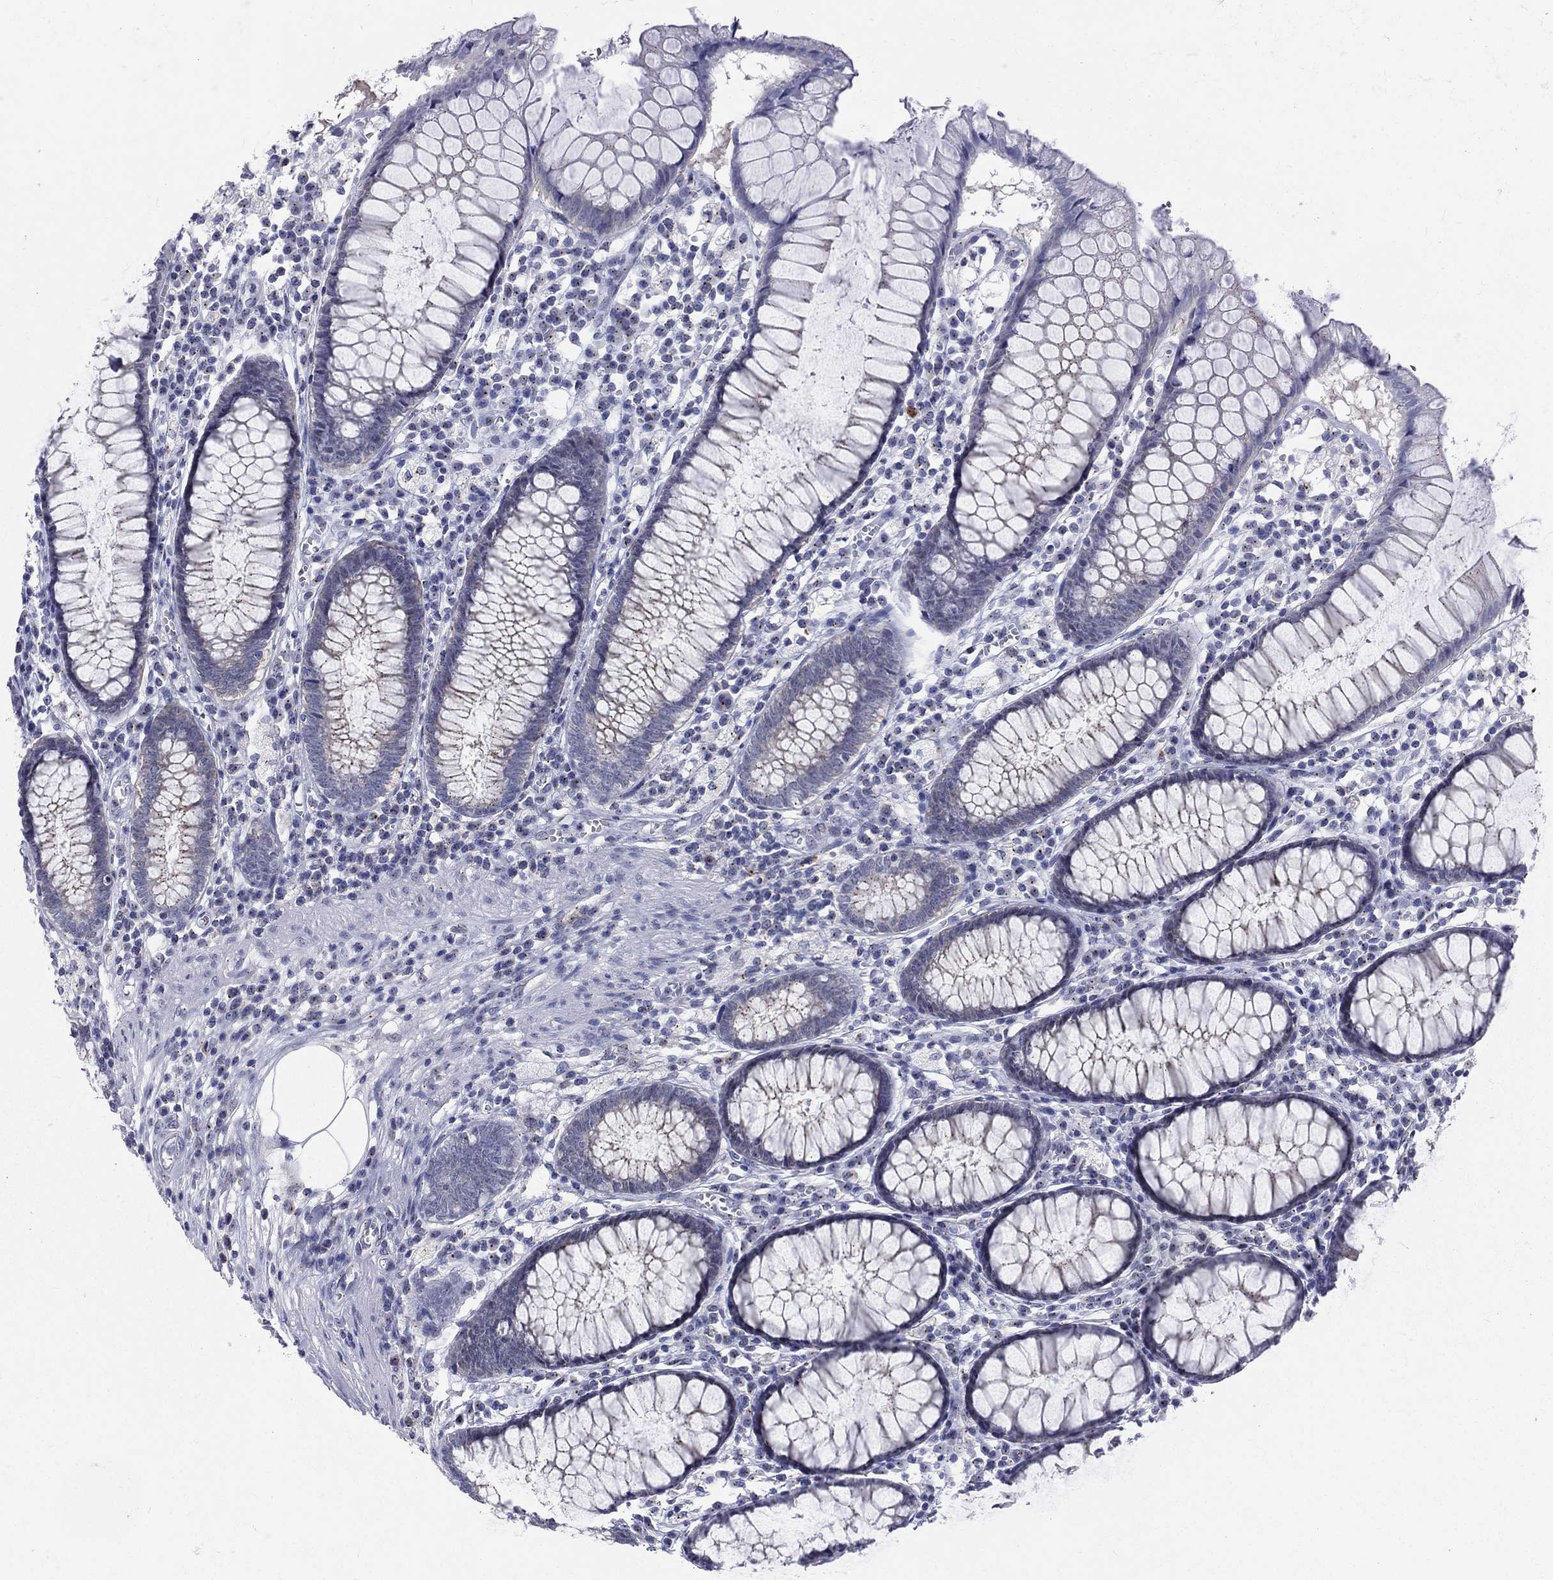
{"staining": {"intensity": "negative", "quantity": "none", "location": "none"}, "tissue": "colon", "cell_type": "Endothelial cells", "image_type": "normal", "snomed": [{"axis": "morphology", "description": "Normal tissue, NOS"}, {"axis": "topography", "description": "Colon"}], "caption": "This is a histopathology image of immunohistochemistry (IHC) staining of normal colon, which shows no staining in endothelial cells.", "gene": "CEP43", "patient": {"sex": "male", "age": 65}}